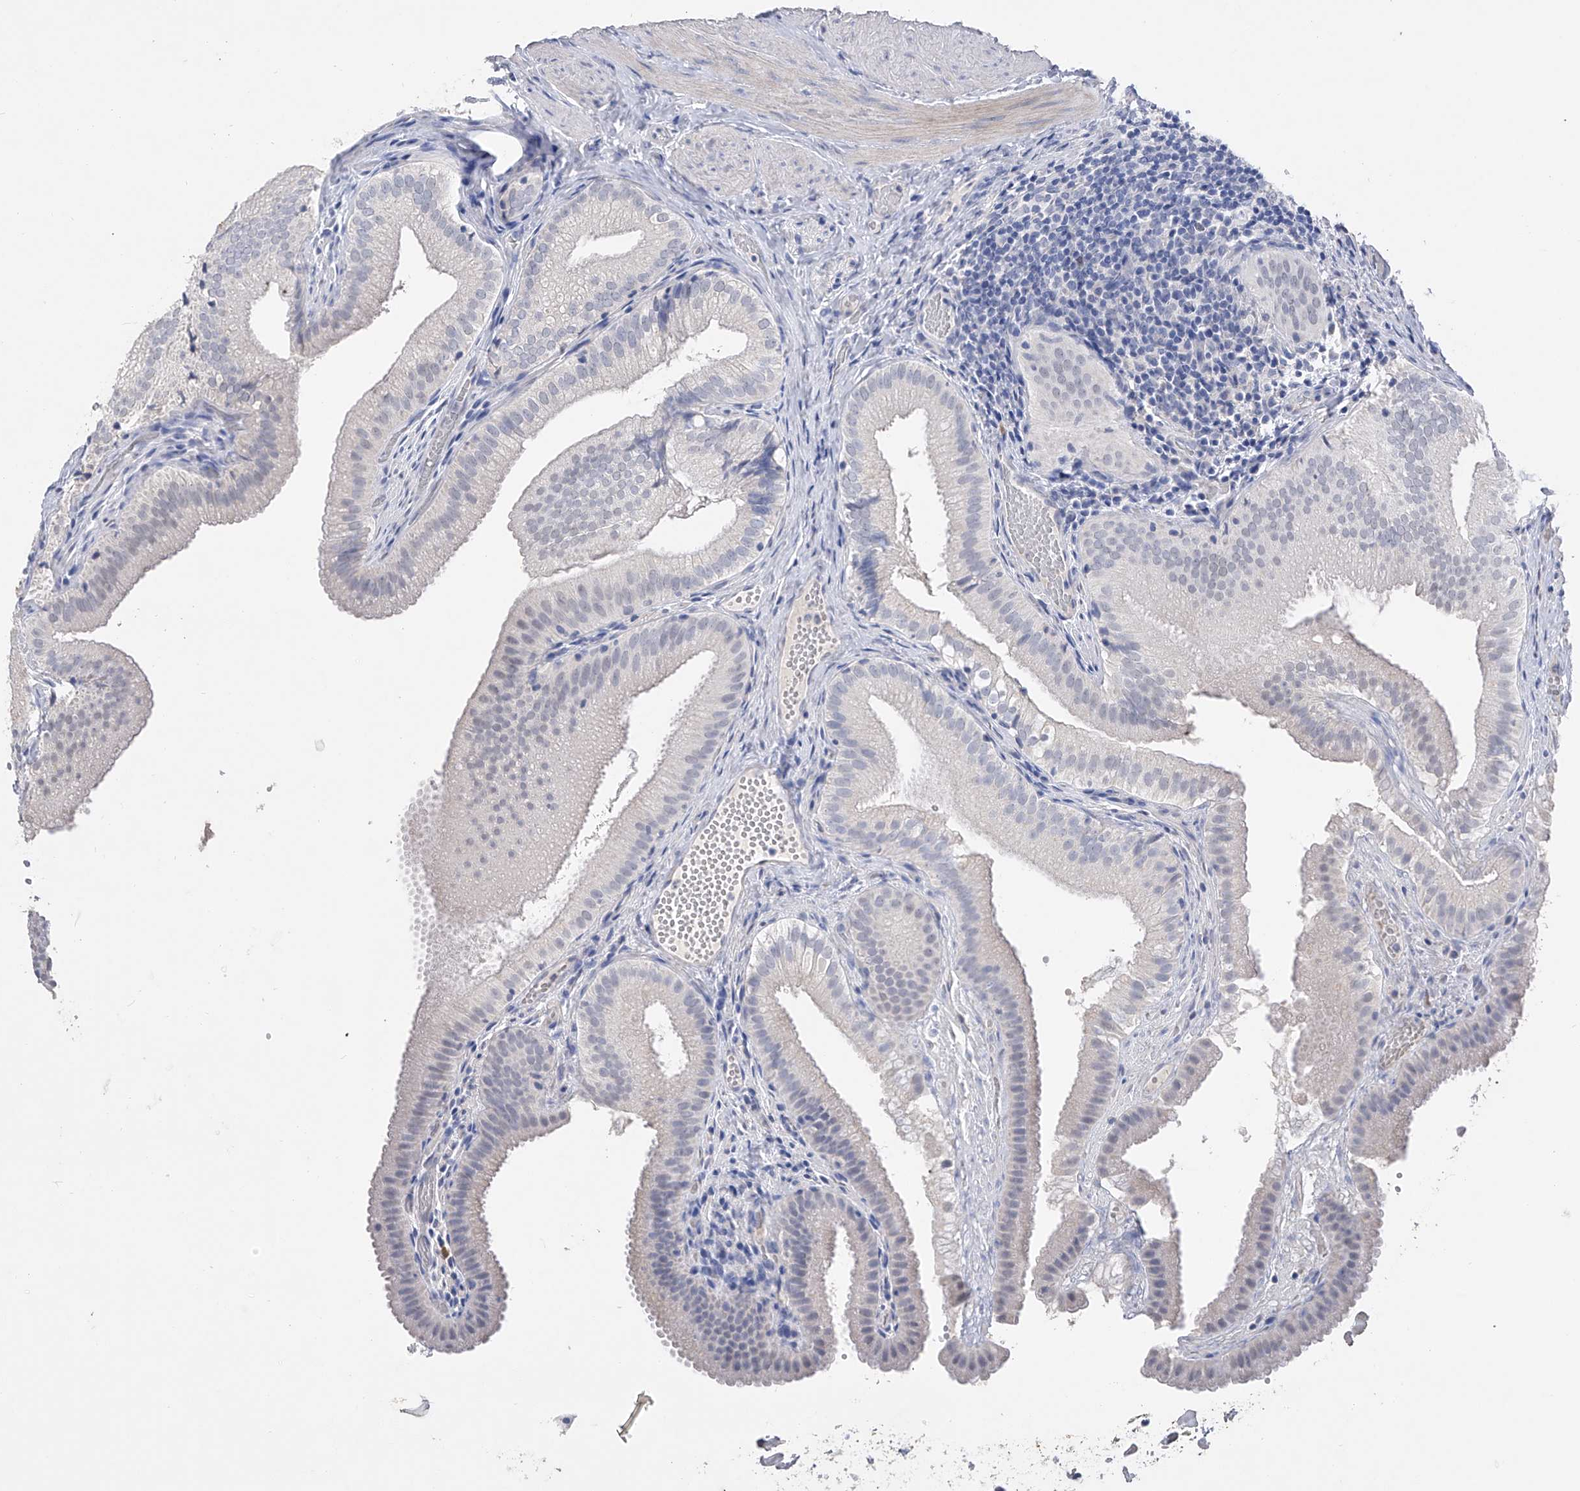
{"staining": {"intensity": "weak", "quantity": "<25%", "location": "cytoplasmic/membranous"}, "tissue": "gallbladder", "cell_type": "Glandular cells", "image_type": "normal", "snomed": [{"axis": "morphology", "description": "Normal tissue, NOS"}, {"axis": "topography", "description": "Gallbladder"}], "caption": "Immunohistochemistry micrograph of benign human gallbladder stained for a protein (brown), which demonstrates no expression in glandular cells.", "gene": "ADRA1A", "patient": {"sex": "female", "age": 30}}